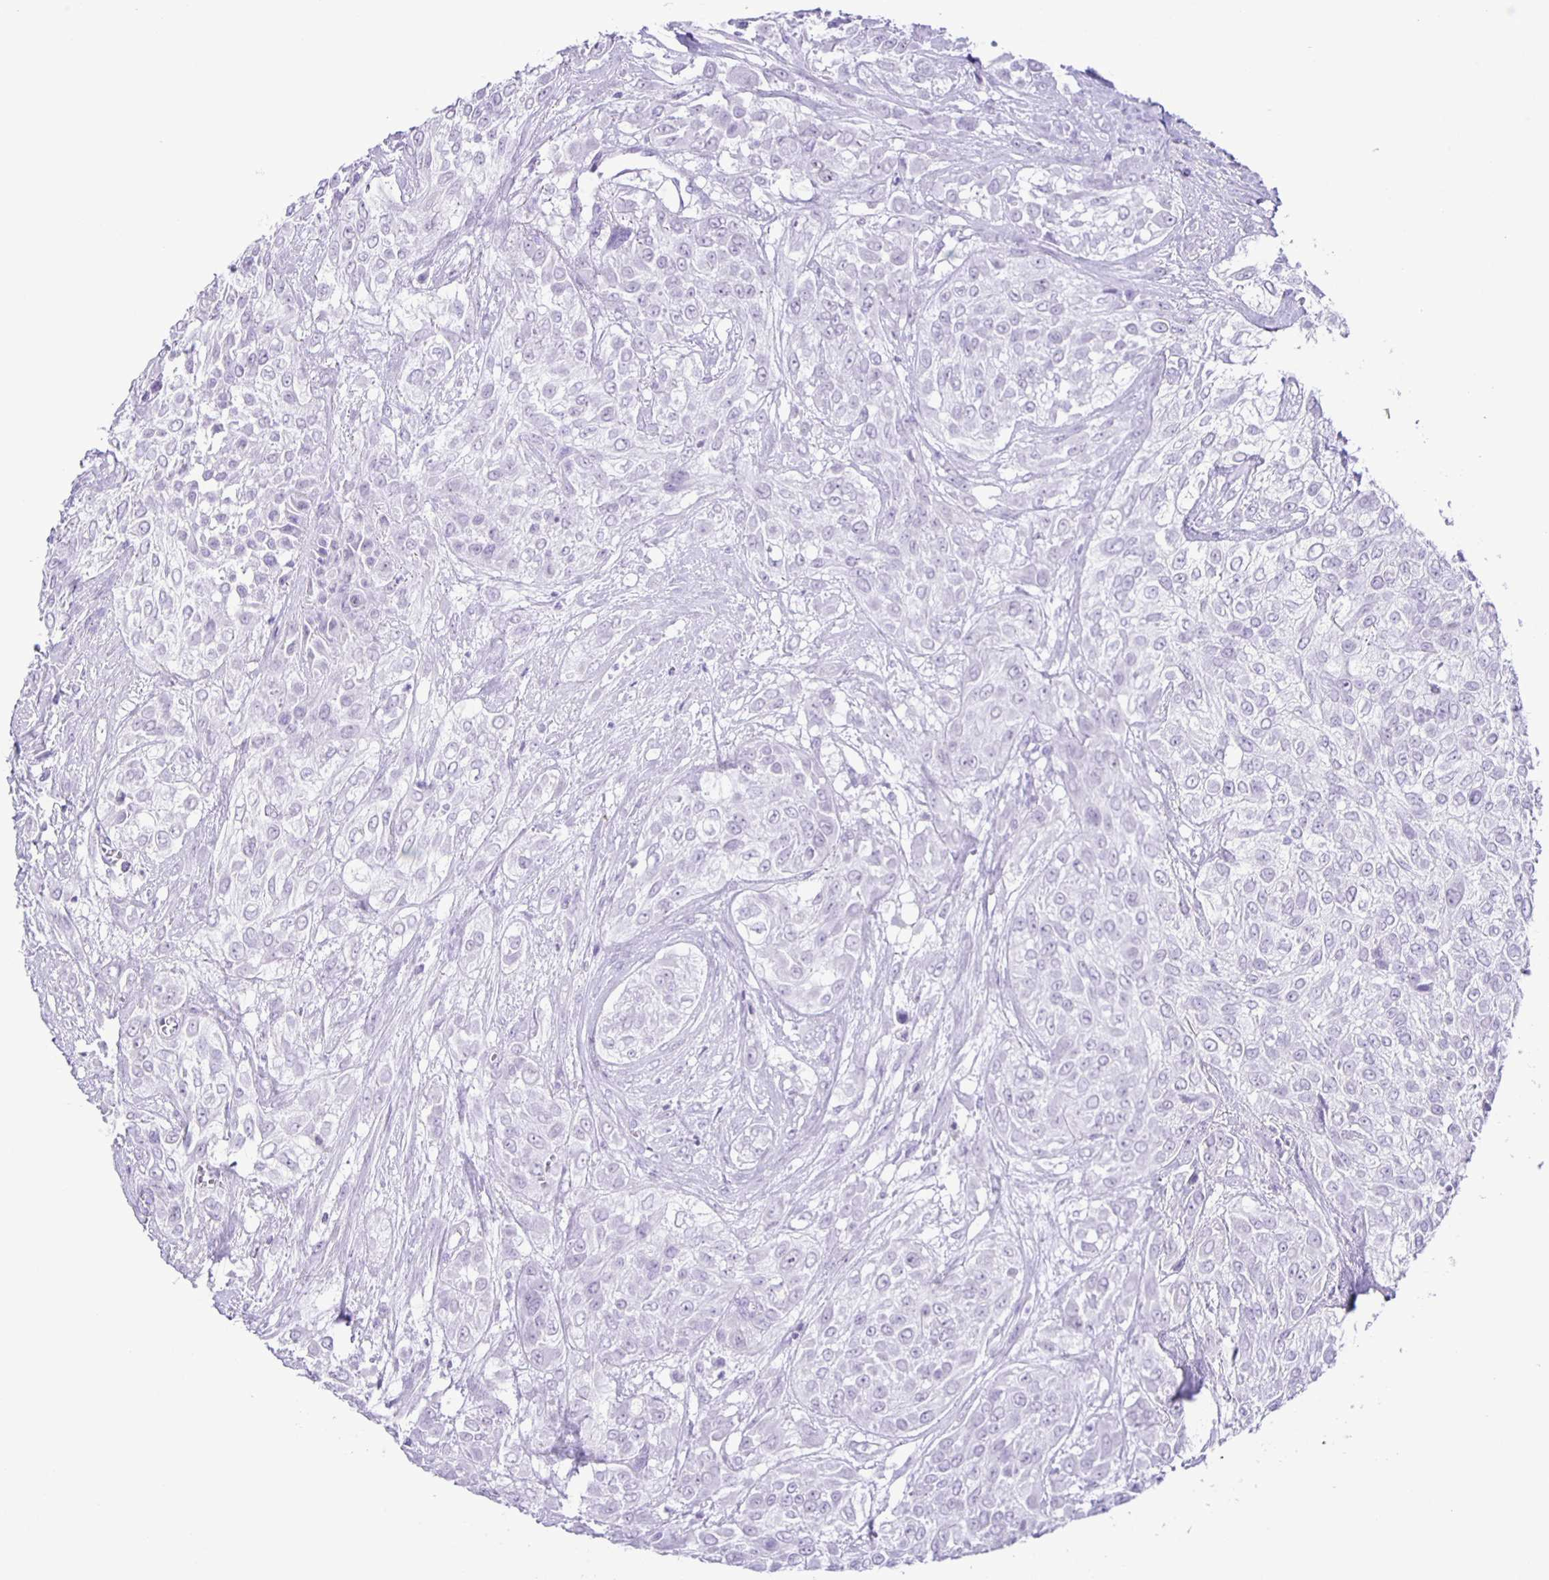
{"staining": {"intensity": "negative", "quantity": "none", "location": "none"}, "tissue": "urothelial cancer", "cell_type": "Tumor cells", "image_type": "cancer", "snomed": [{"axis": "morphology", "description": "Urothelial carcinoma, High grade"}, {"axis": "topography", "description": "Urinary bladder"}], "caption": "A photomicrograph of urothelial cancer stained for a protein shows no brown staining in tumor cells. (Stains: DAB (3,3'-diaminobenzidine) immunohistochemistry (IHC) with hematoxylin counter stain, Microscopy: brightfield microscopy at high magnification).", "gene": "EZHIP", "patient": {"sex": "male", "age": 57}}